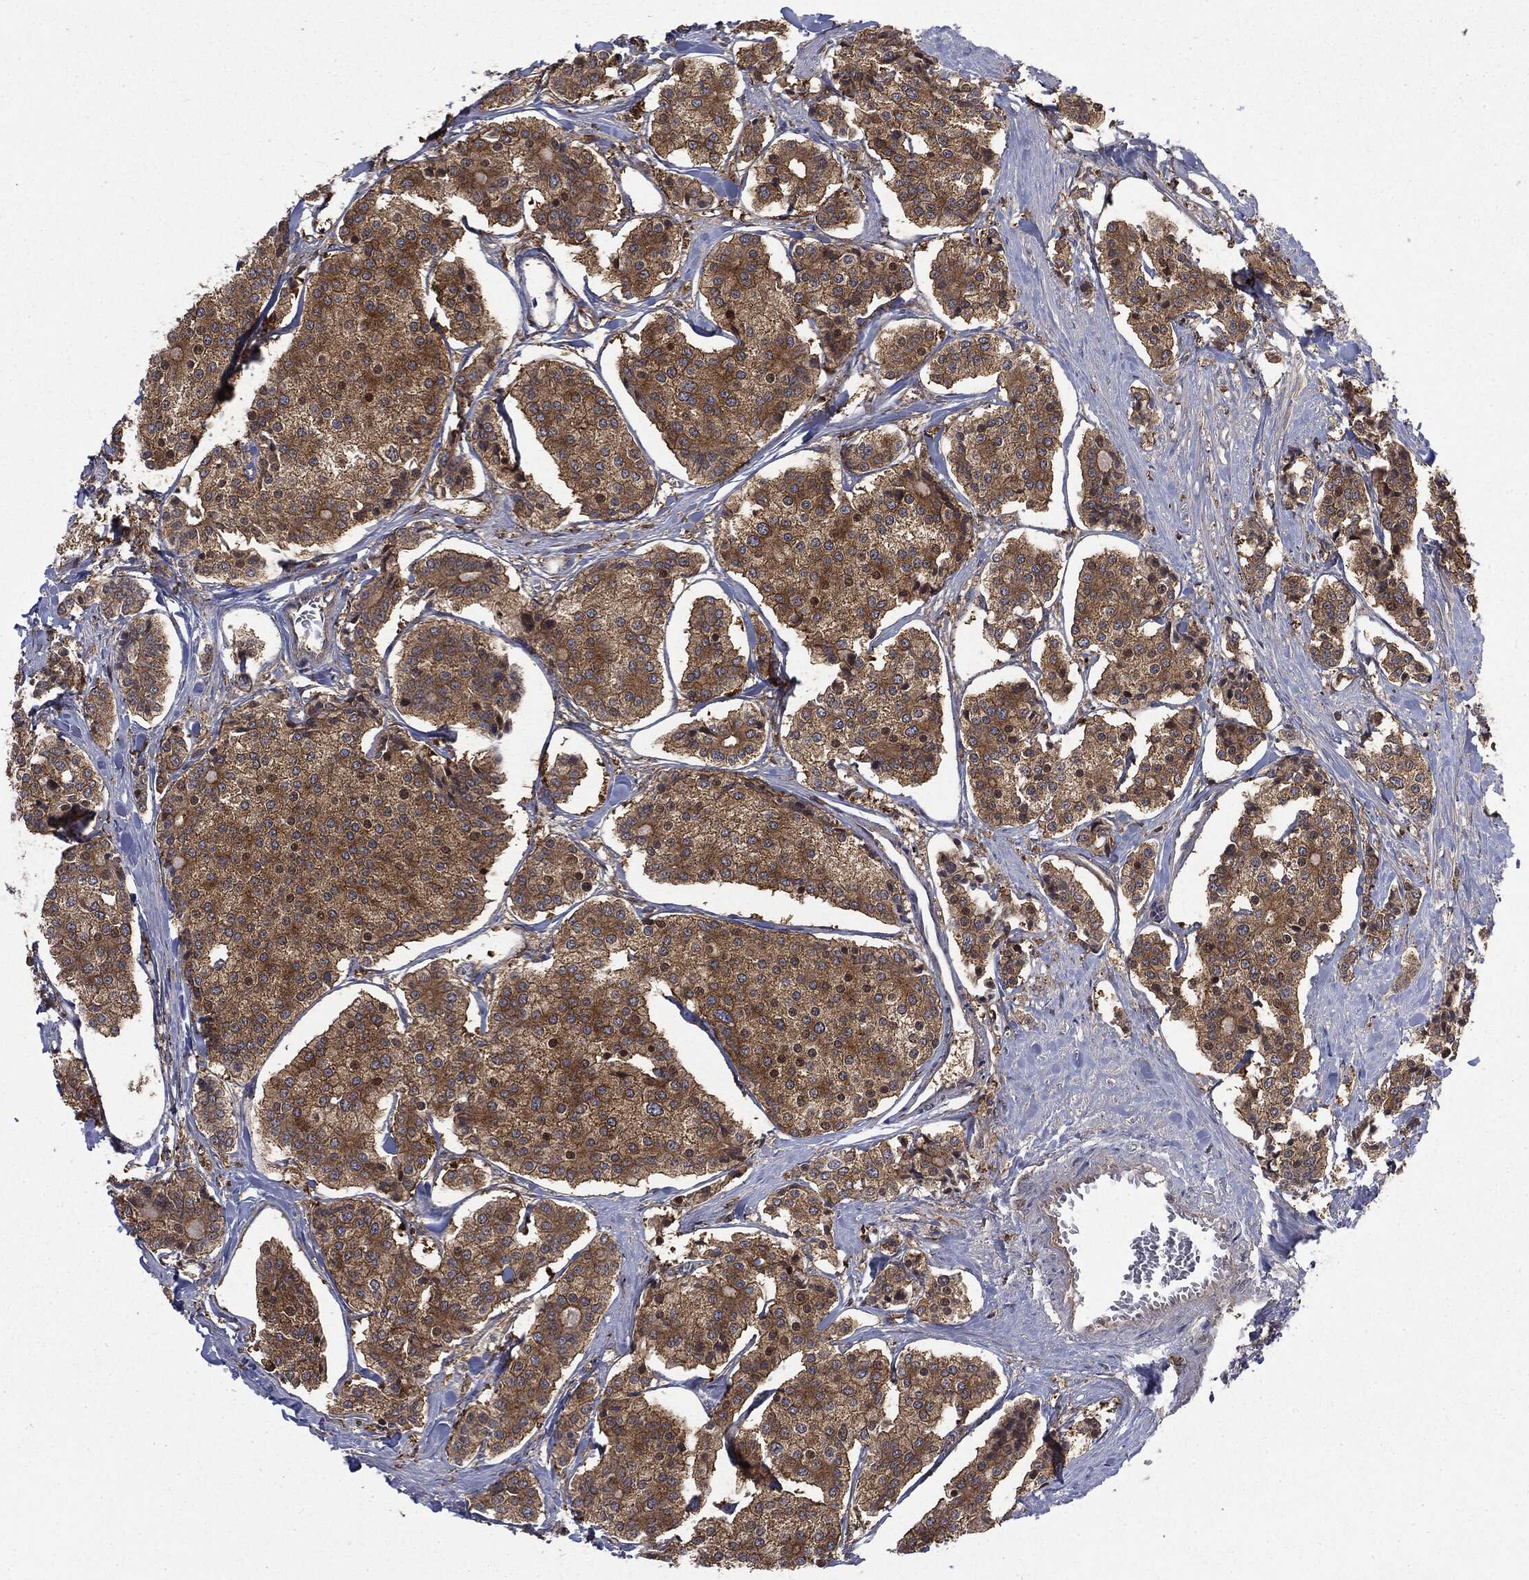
{"staining": {"intensity": "moderate", "quantity": ">75%", "location": "cytoplasmic/membranous"}, "tissue": "carcinoid", "cell_type": "Tumor cells", "image_type": "cancer", "snomed": [{"axis": "morphology", "description": "Carcinoid, malignant, NOS"}, {"axis": "topography", "description": "Small intestine"}], "caption": "Carcinoid stained for a protein (brown) exhibits moderate cytoplasmic/membranous positive expression in about >75% of tumor cells.", "gene": "SNX5", "patient": {"sex": "female", "age": 65}}